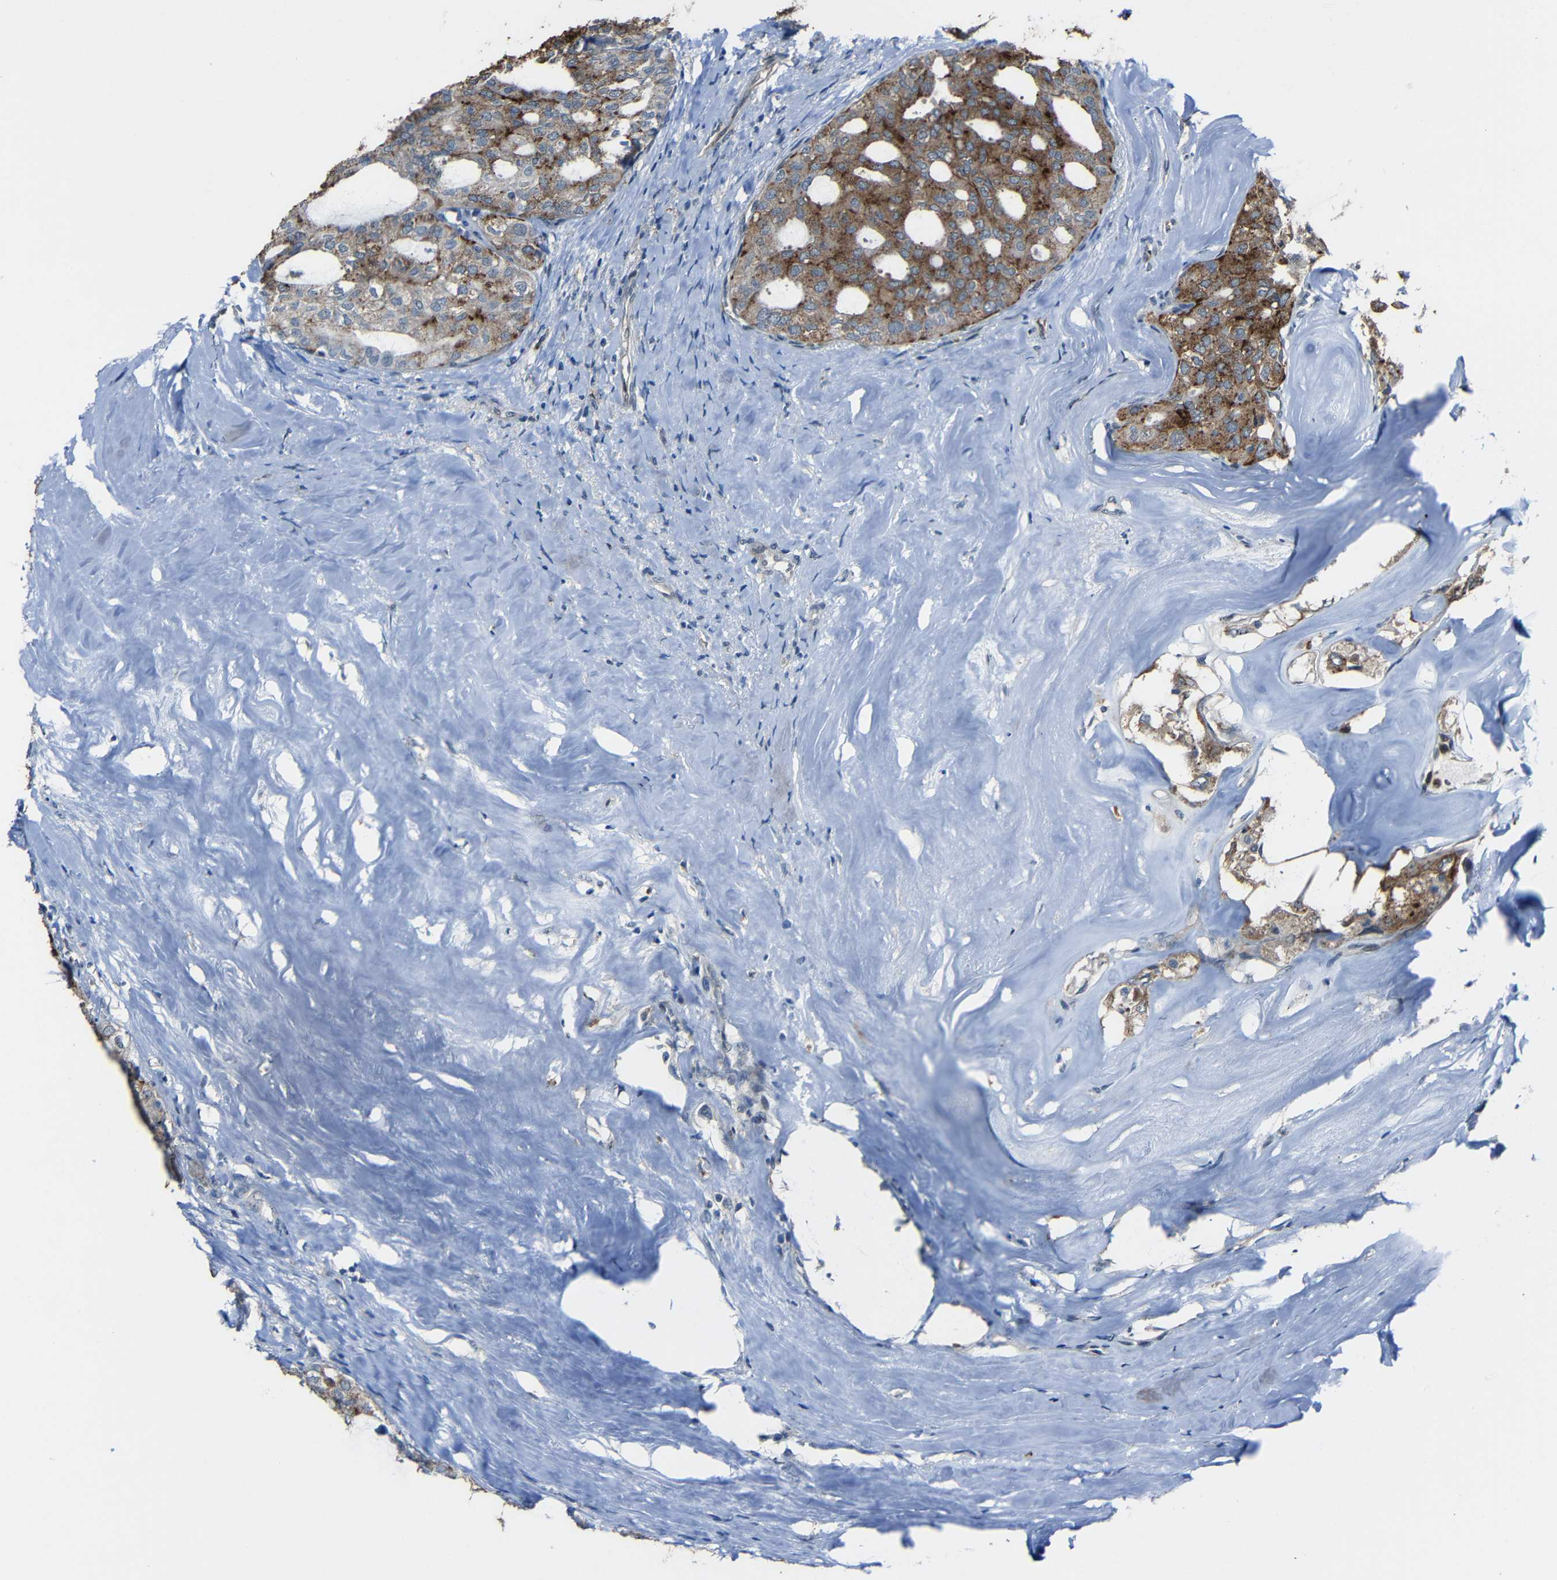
{"staining": {"intensity": "moderate", "quantity": "25%-75%", "location": "cytoplasmic/membranous"}, "tissue": "thyroid cancer", "cell_type": "Tumor cells", "image_type": "cancer", "snomed": [{"axis": "morphology", "description": "Follicular adenoma carcinoma, NOS"}, {"axis": "topography", "description": "Thyroid gland"}], "caption": "Thyroid follicular adenoma carcinoma tissue exhibits moderate cytoplasmic/membranous positivity in about 25%-75% of tumor cells Nuclei are stained in blue.", "gene": "DNAJC5", "patient": {"sex": "male", "age": 75}}